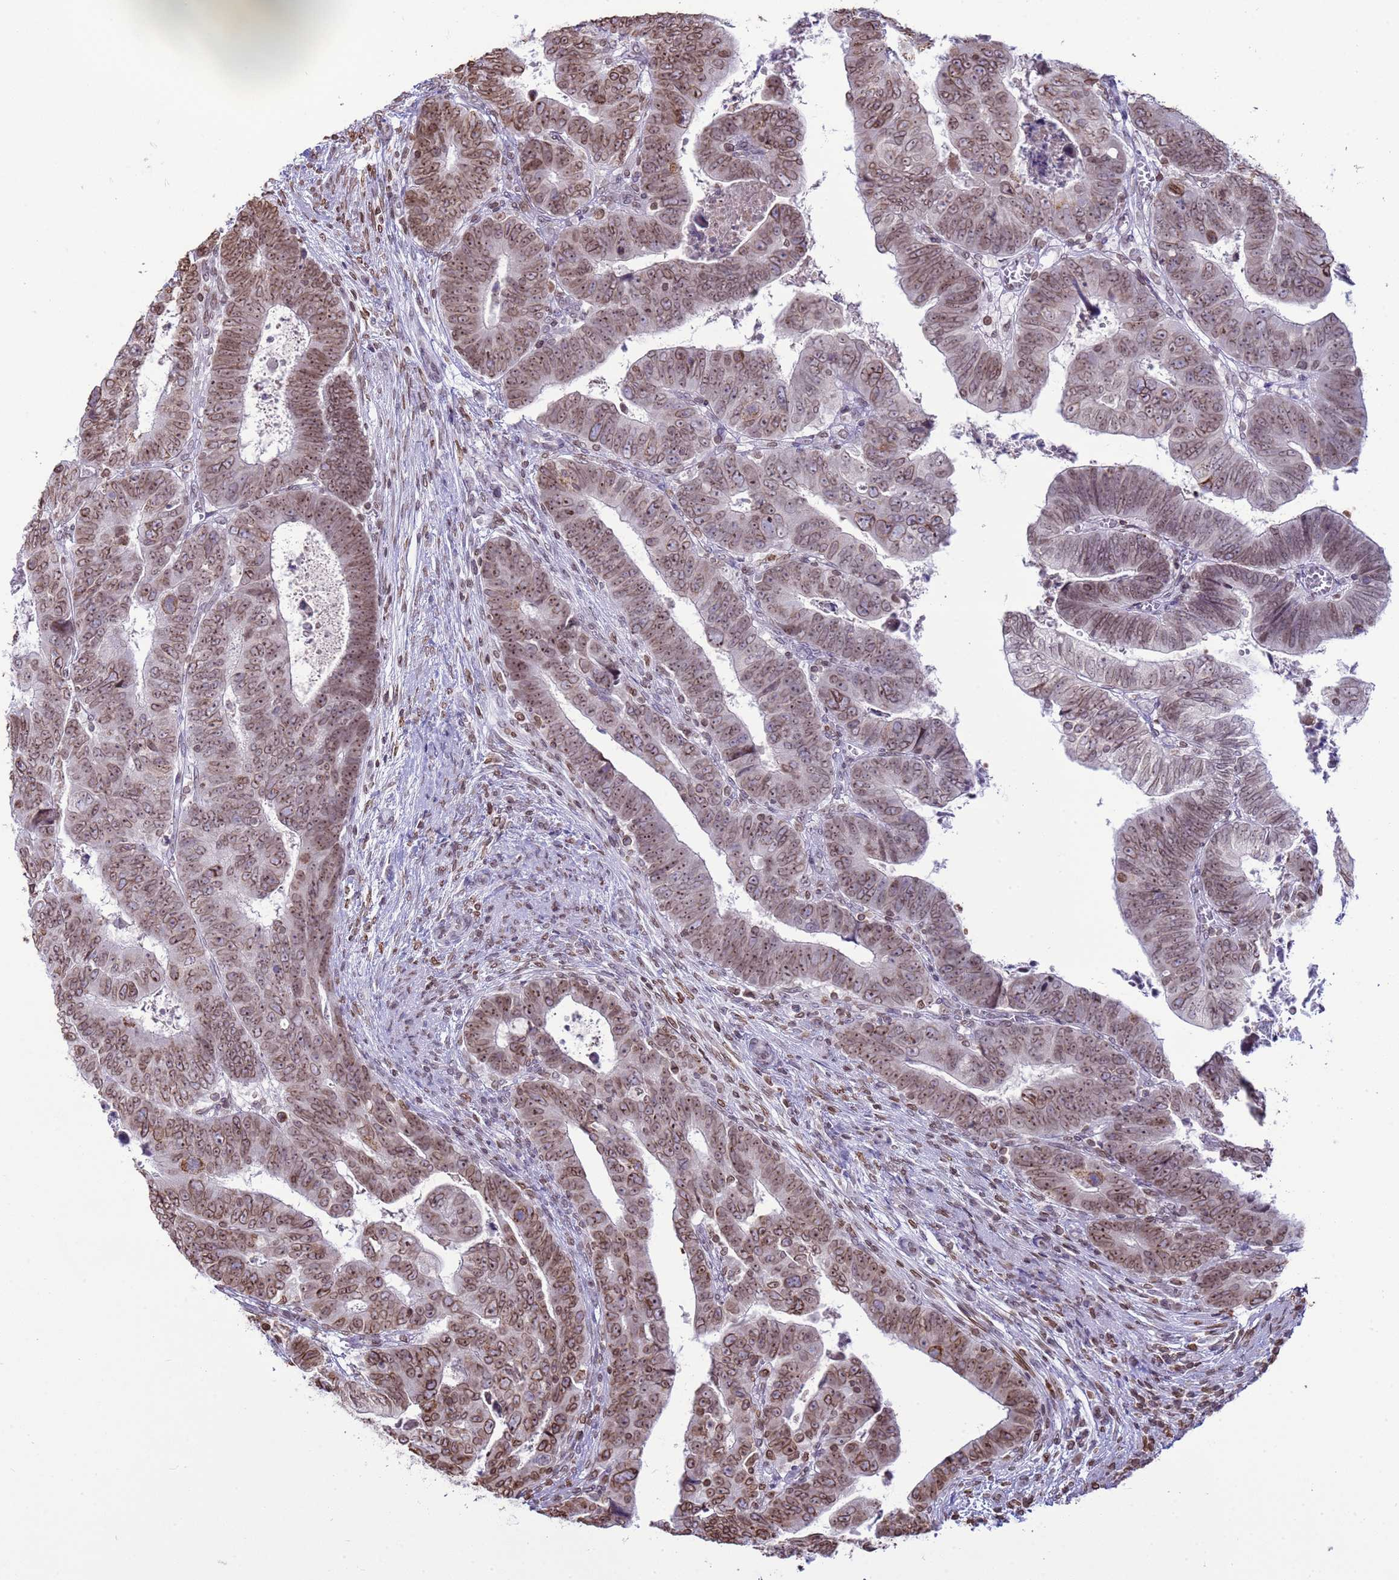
{"staining": {"intensity": "moderate", "quantity": ">75%", "location": "cytoplasmic/membranous,nuclear"}, "tissue": "colorectal cancer", "cell_type": "Tumor cells", "image_type": "cancer", "snomed": [{"axis": "morphology", "description": "Normal tissue, NOS"}, {"axis": "morphology", "description": "Adenocarcinoma, NOS"}, {"axis": "topography", "description": "Rectum"}], "caption": "This photomicrograph reveals immunohistochemistry (IHC) staining of human colorectal adenocarcinoma, with medium moderate cytoplasmic/membranous and nuclear expression in approximately >75% of tumor cells.", "gene": "DHX37", "patient": {"sex": "female", "age": 65}}